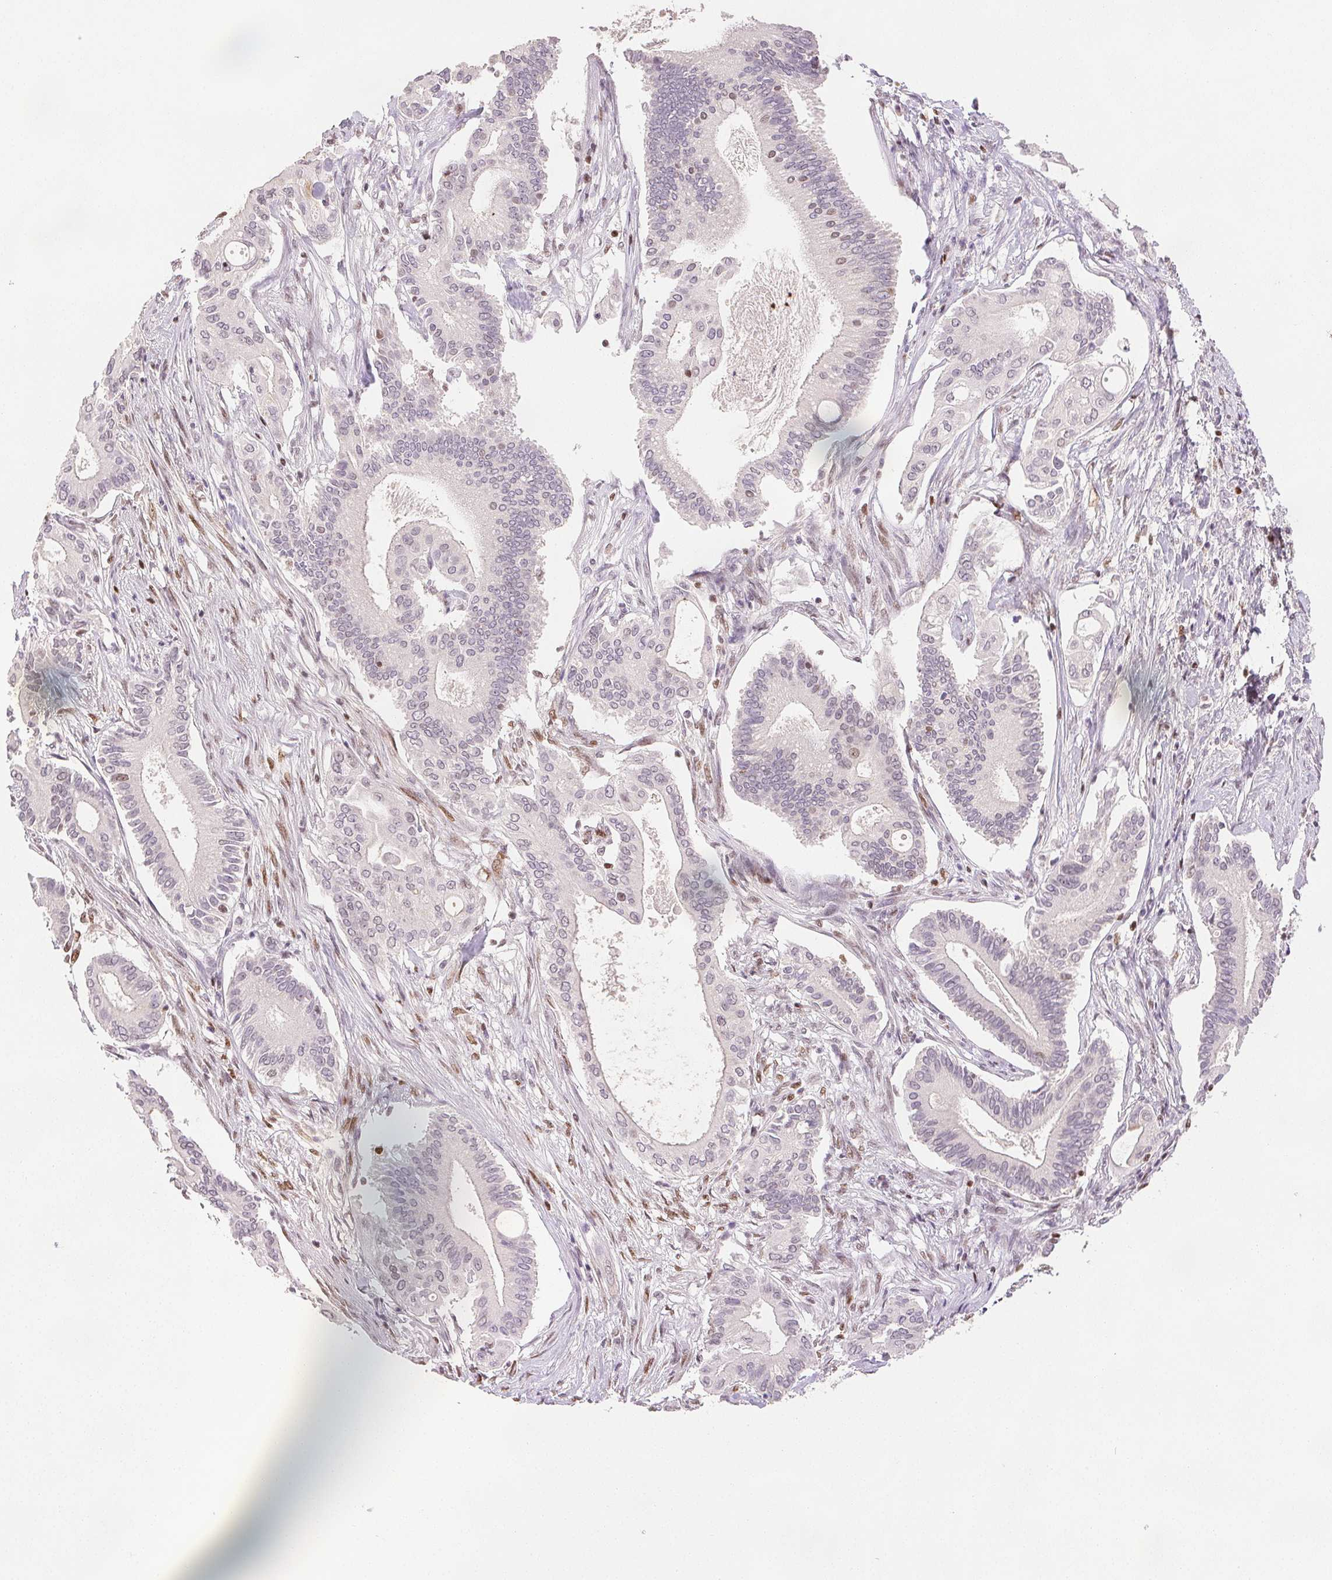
{"staining": {"intensity": "negative", "quantity": "none", "location": "none"}, "tissue": "pancreatic cancer", "cell_type": "Tumor cells", "image_type": "cancer", "snomed": [{"axis": "morphology", "description": "Adenocarcinoma, NOS"}, {"axis": "topography", "description": "Pancreas"}], "caption": "Tumor cells show no significant expression in adenocarcinoma (pancreatic).", "gene": "RUNX2", "patient": {"sex": "female", "age": 68}}